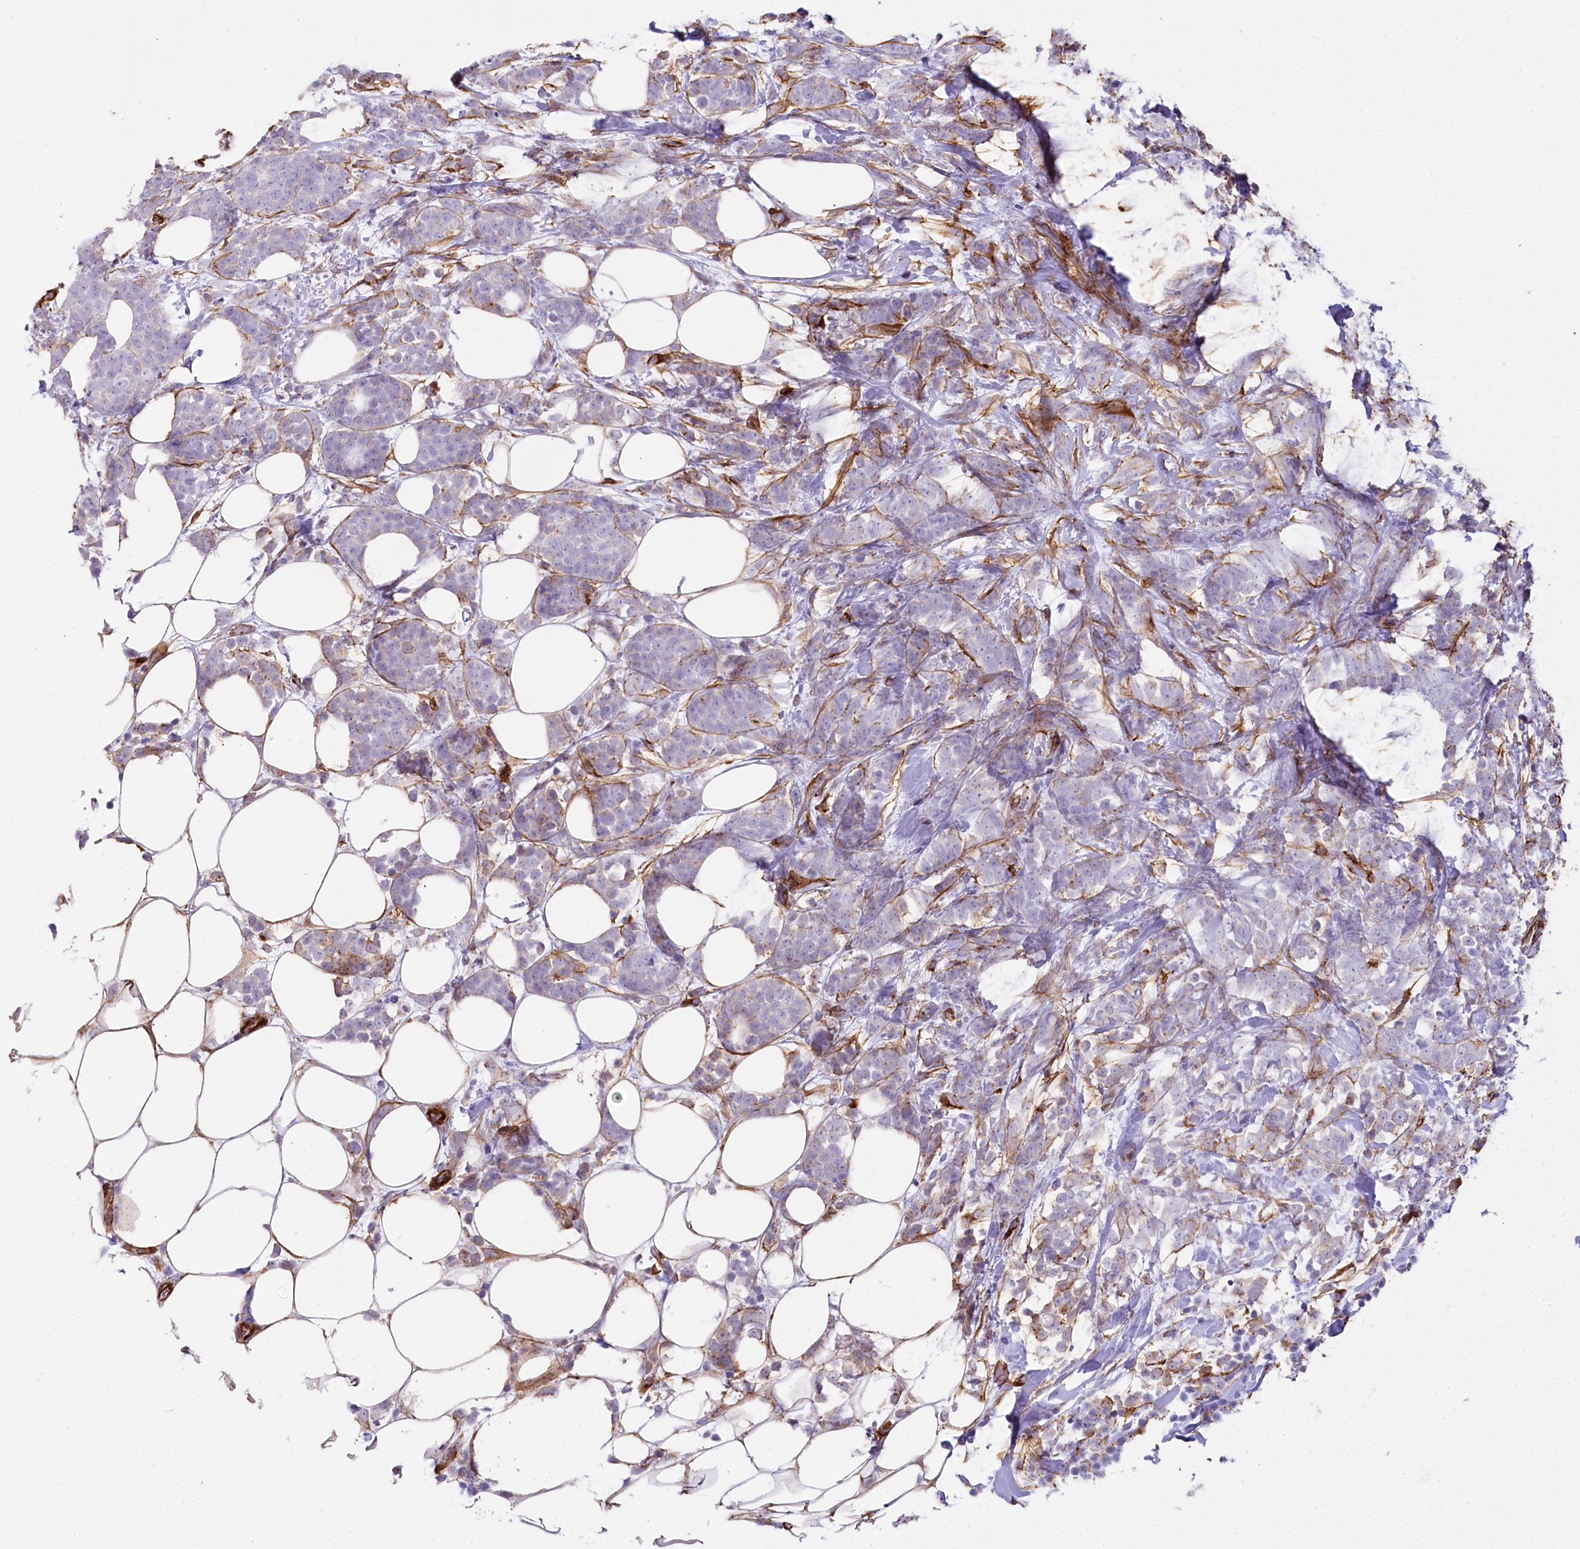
{"staining": {"intensity": "negative", "quantity": "none", "location": "none"}, "tissue": "breast cancer", "cell_type": "Tumor cells", "image_type": "cancer", "snomed": [{"axis": "morphology", "description": "Lobular carcinoma"}, {"axis": "topography", "description": "Breast"}], "caption": "Immunohistochemistry histopathology image of neoplastic tissue: breast cancer (lobular carcinoma) stained with DAB demonstrates no significant protein positivity in tumor cells.", "gene": "SYNPO2", "patient": {"sex": "female", "age": 58}}